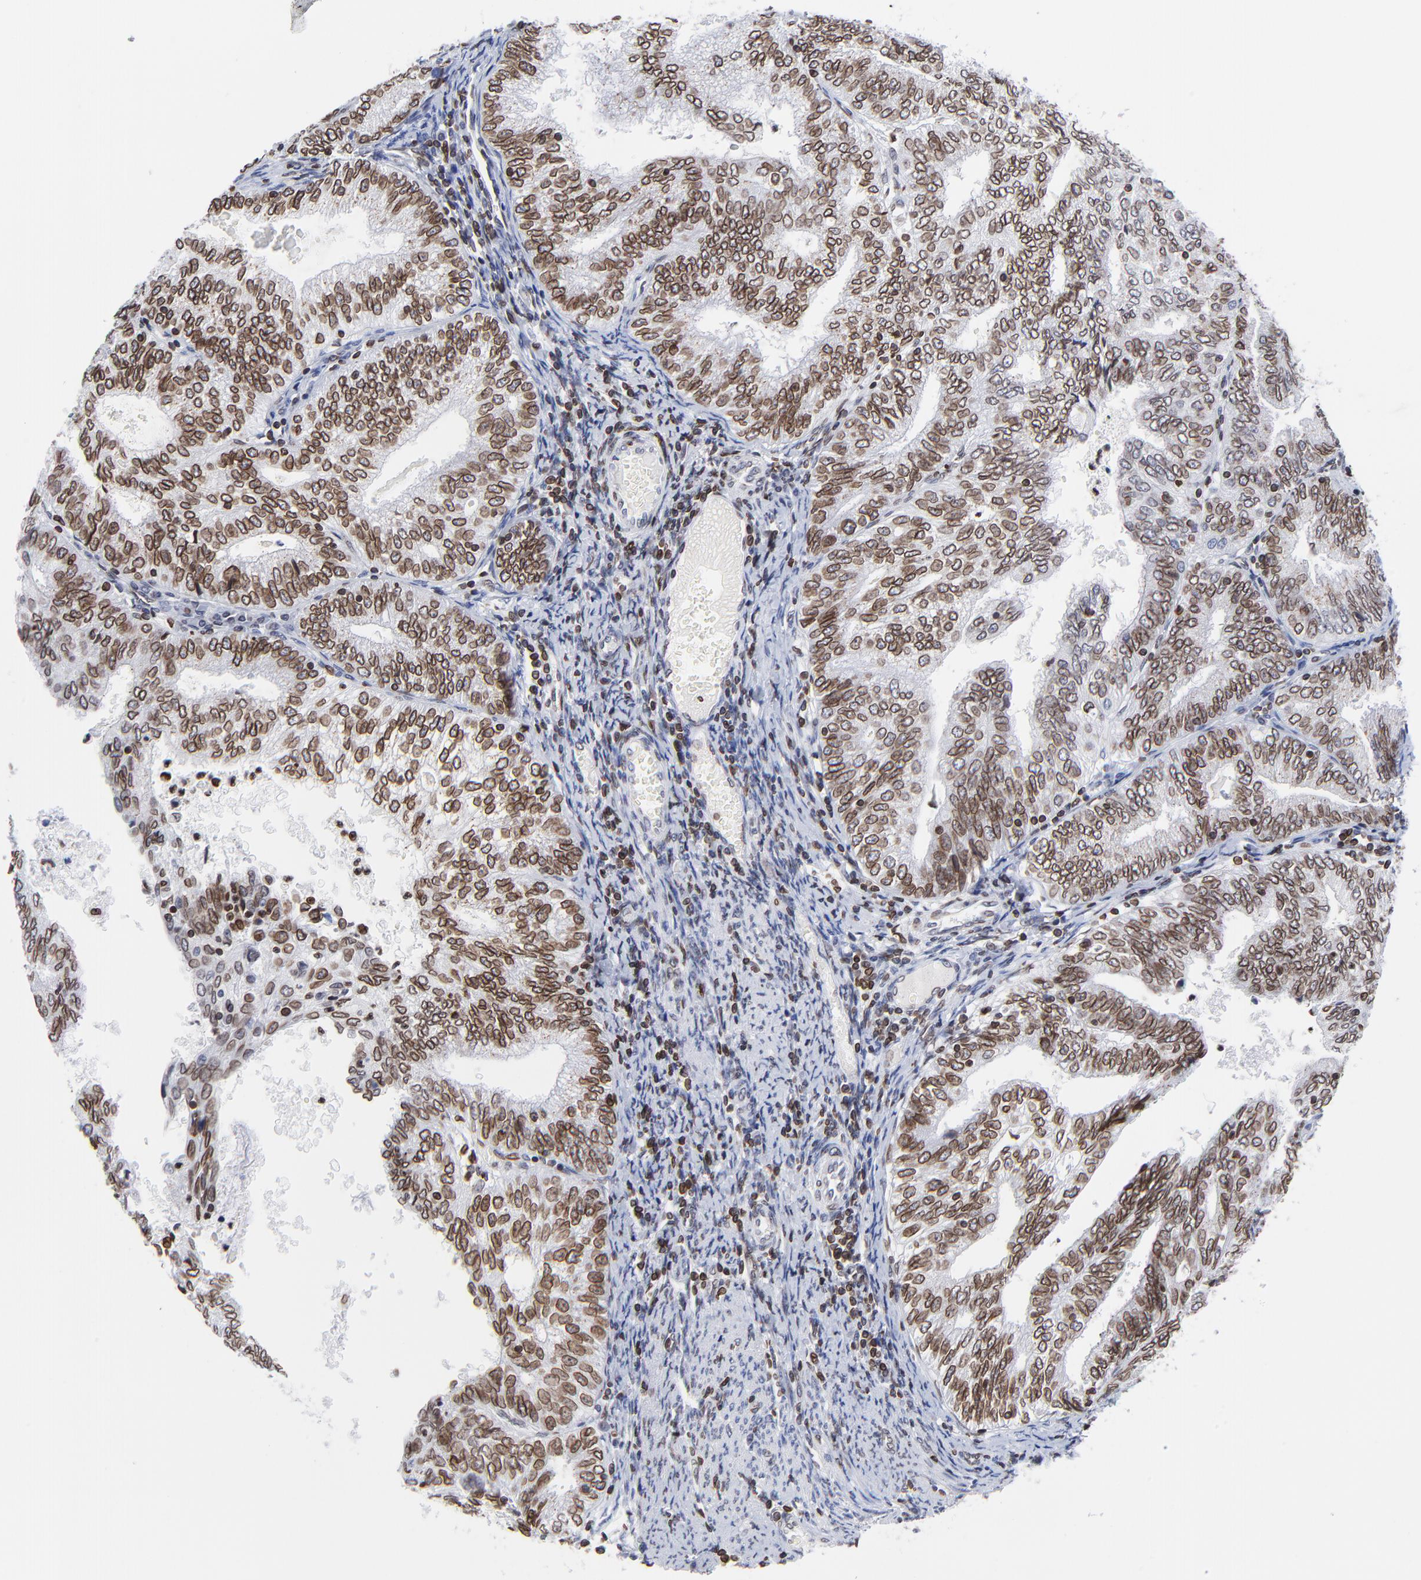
{"staining": {"intensity": "strong", "quantity": ">75%", "location": "cytoplasmic/membranous,nuclear"}, "tissue": "endometrial cancer", "cell_type": "Tumor cells", "image_type": "cancer", "snomed": [{"axis": "morphology", "description": "Adenocarcinoma, NOS"}, {"axis": "topography", "description": "Endometrium"}], "caption": "A photomicrograph of human adenocarcinoma (endometrial) stained for a protein displays strong cytoplasmic/membranous and nuclear brown staining in tumor cells.", "gene": "THAP7", "patient": {"sex": "female", "age": 69}}